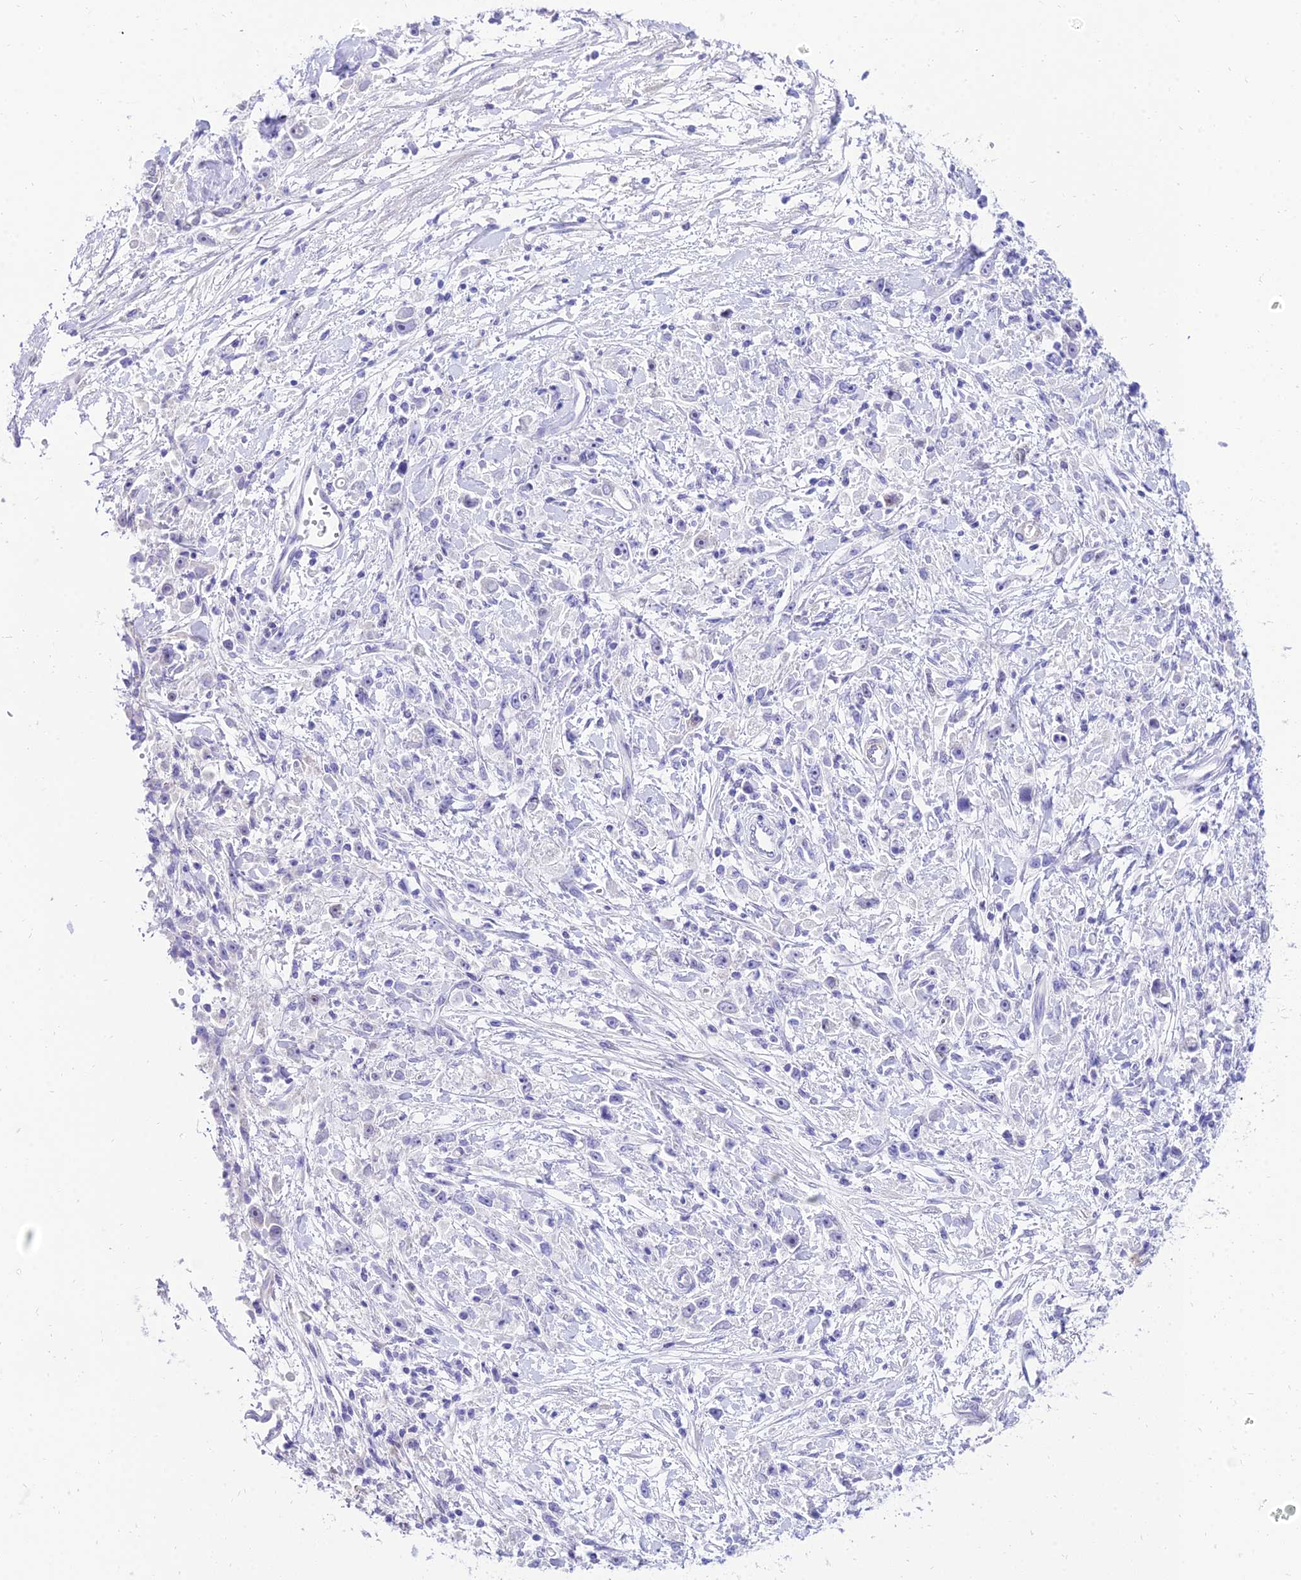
{"staining": {"intensity": "negative", "quantity": "none", "location": "none"}, "tissue": "stomach cancer", "cell_type": "Tumor cells", "image_type": "cancer", "snomed": [{"axis": "morphology", "description": "Adenocarcinoma, NOS"}, {"axis": "topography", "description": "Stomach"}], "caption": "Adenocarcinoma (stomach) was stained to show a protein in brown. There is no significant positivity in tumor cells.", "gene": "TAC3", "patient": {"sex": "female", "age": 59}}